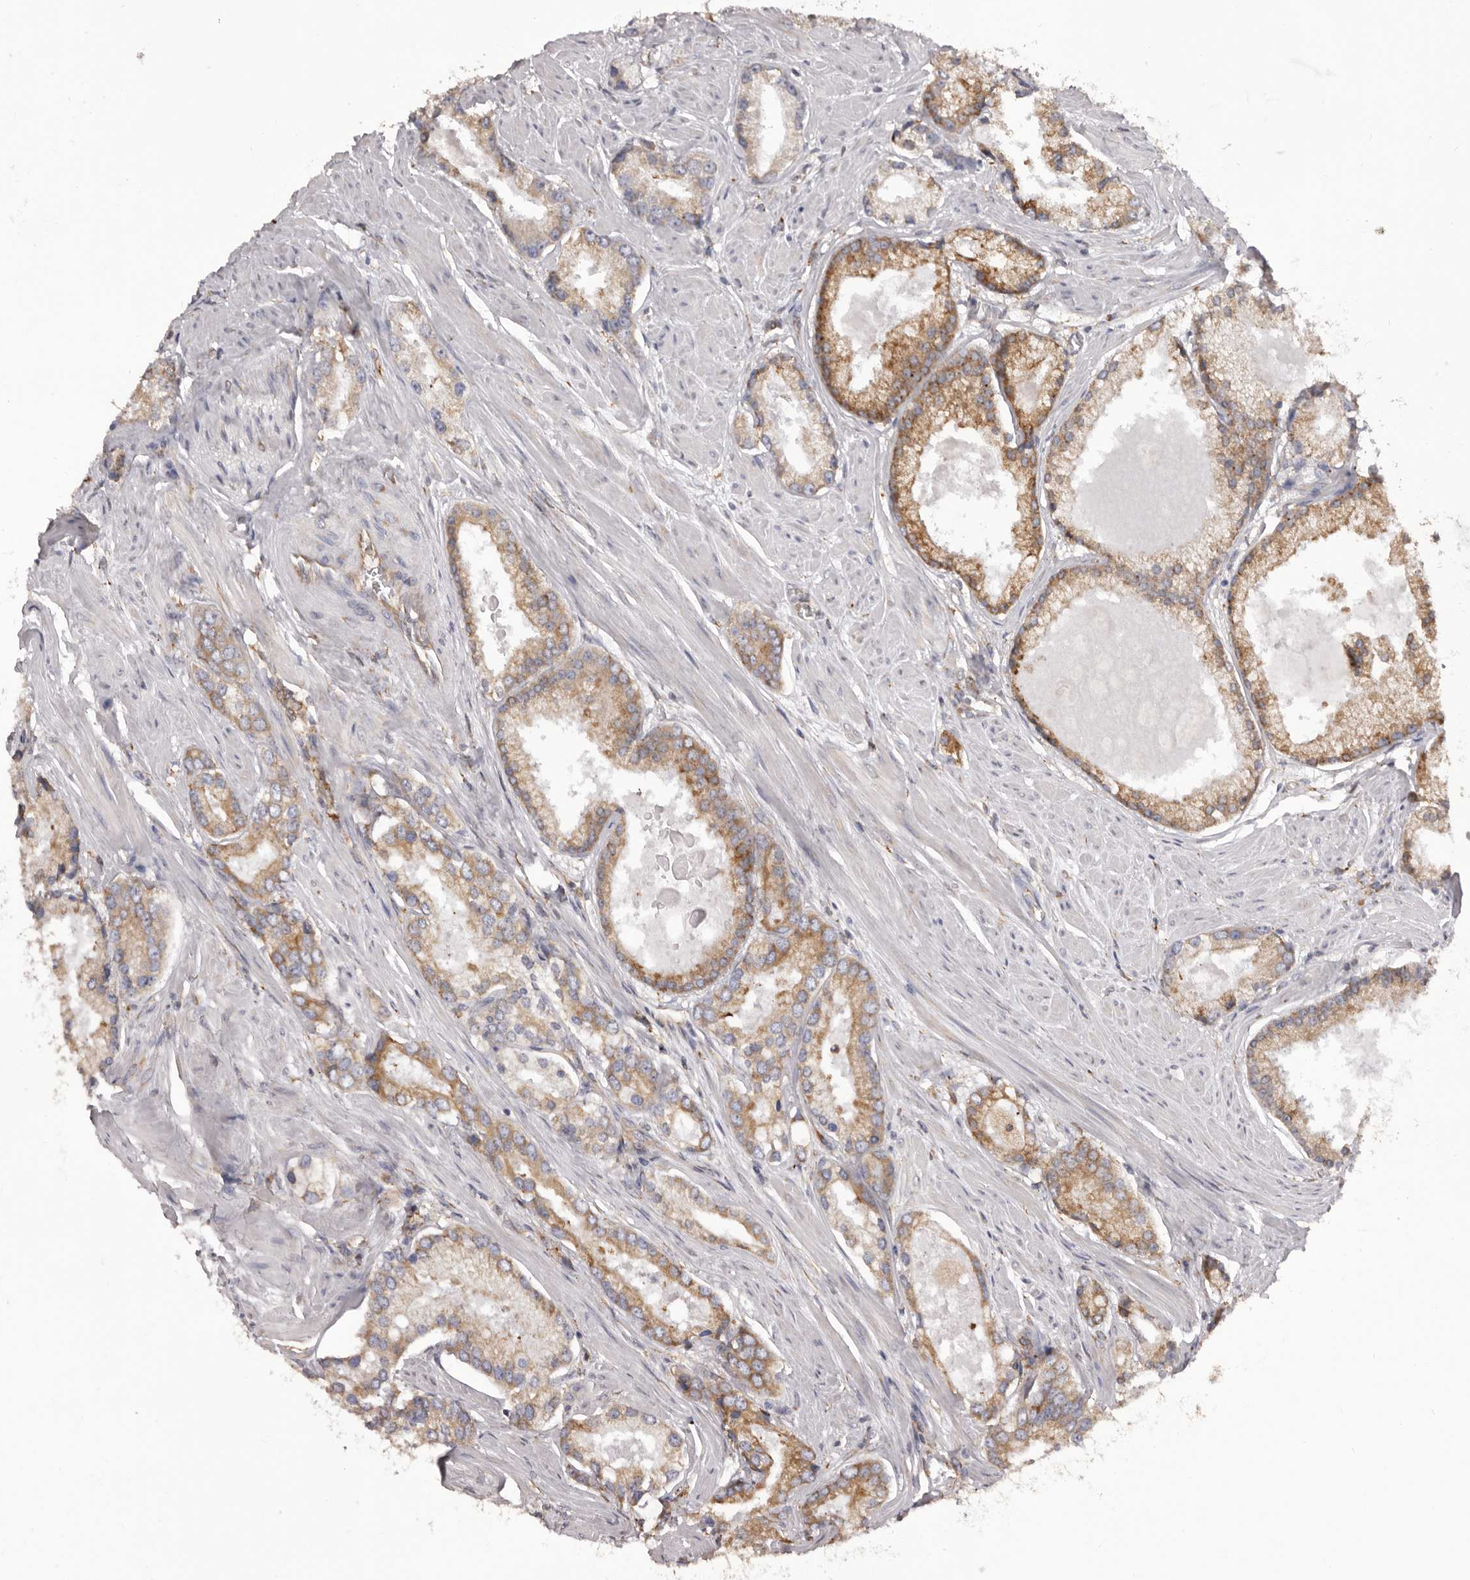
{"staining": {"intensity": "moderate", "quantity": ">75%", "location": "cytoplasmic/membranous"}, "tissue": "prostate cancer", "cell_type": "Tumor cells", "image_type": "cancer", "snomed": [{"axis": "morphology", "description": "Adenocarcinoma, Low grade"}, {"axis": "topography", "description": "Prostate"}], "caption": "Tumor cells exhibit medium levels of moderate cytoplasmic/membranous positivity in approximately >75% of cells in human prostate adenocarcinoma (low-grade).", "gene": "QRSL1", "patient": {"sex": "male", "age": 54}}